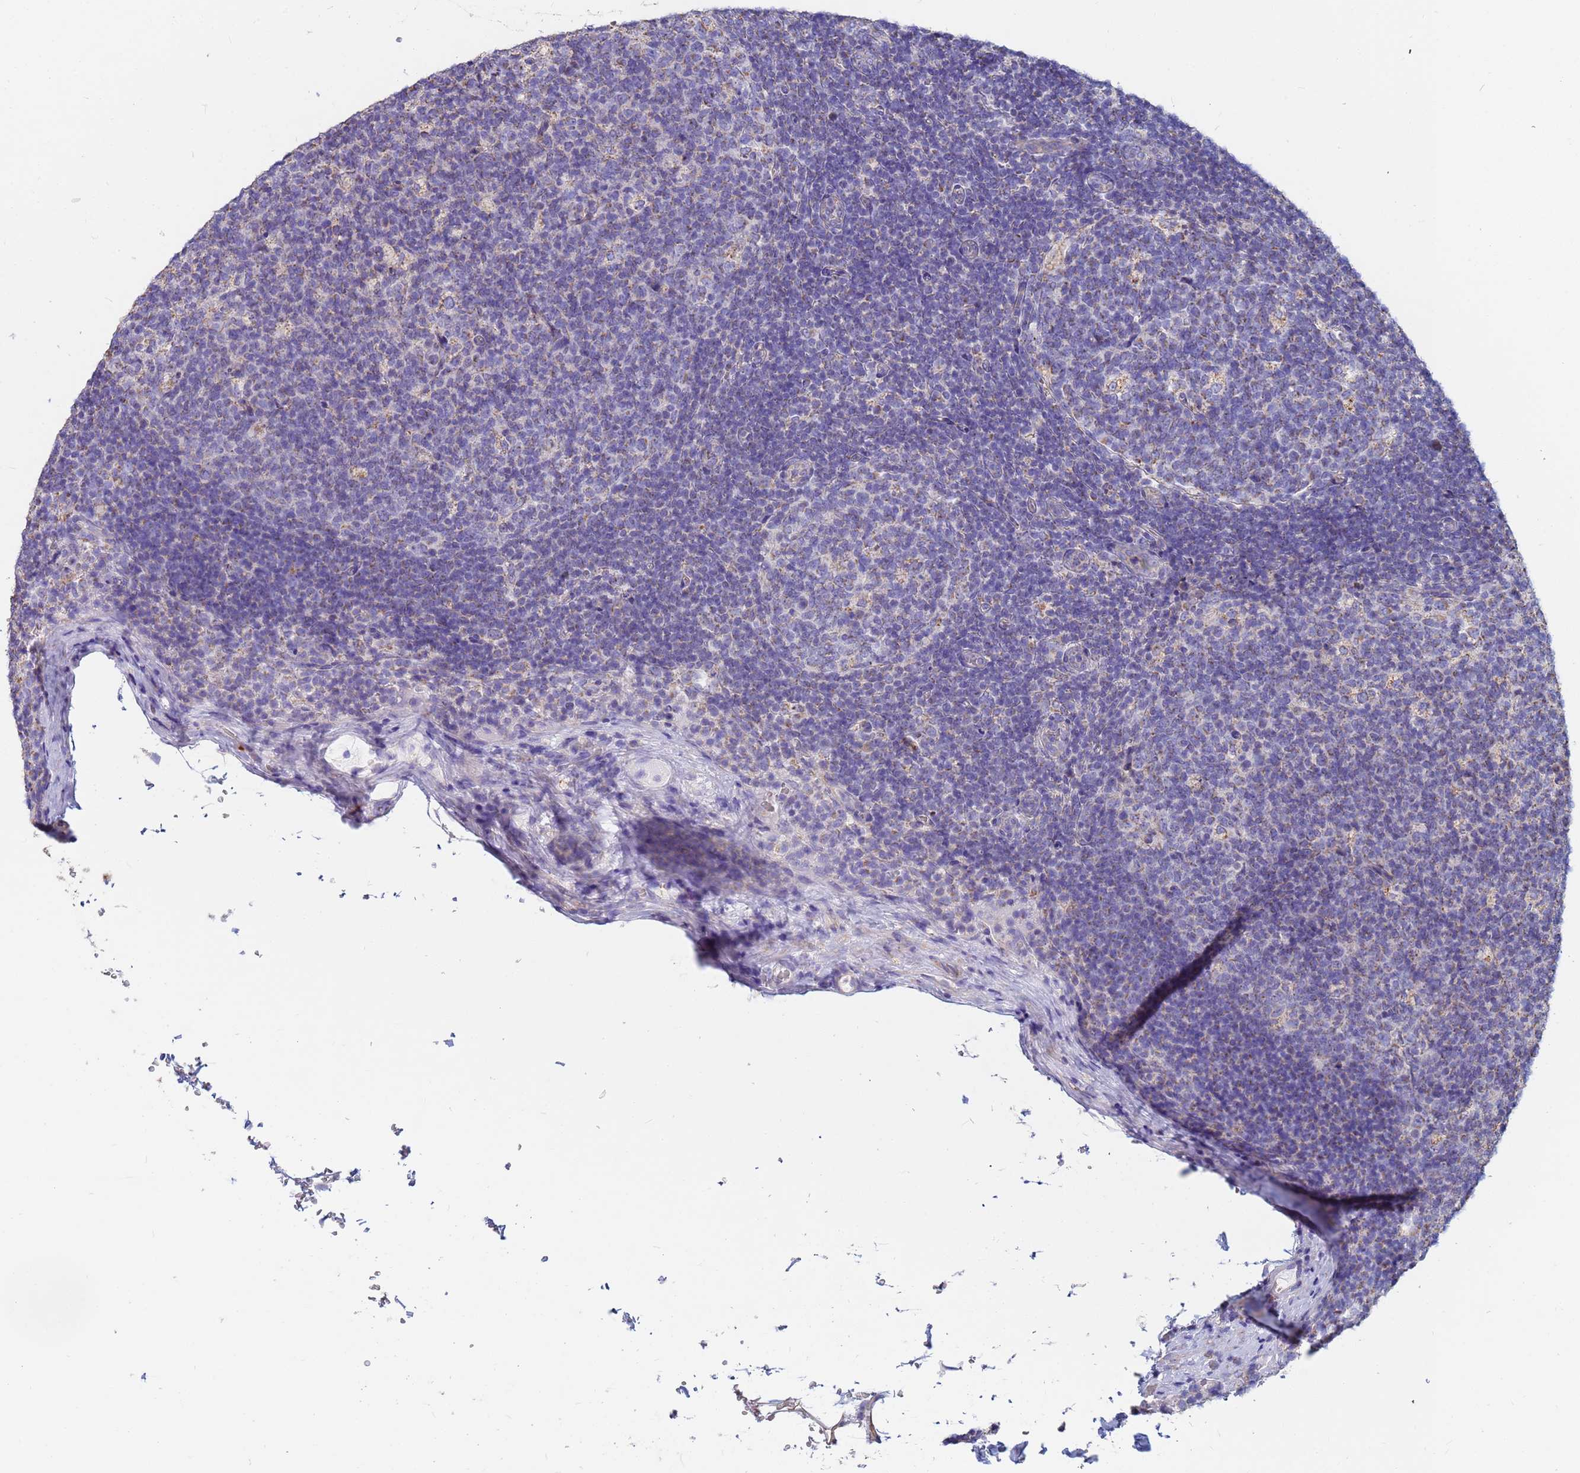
{"staining": {"intensity": "weak", "quantity": "25%-75%", "location": "cytoplasmic/membranous"}, "tissue": "lymph node", "cell_type": "Germinal center cells", "image_type": "normal", "snomed": [{"axis": "morphology", "description": "Normal tissue, NOS"}, {"axis": "topography", "description": "Lymph node"}], "caption": "The photomicrograph displays immunohistochemical staining of benign lymph node. There is weak cytoplasmic/membranous expression is present in about 25%-75% of germinal center cells. The staining is performed using DAB brown chromogen to label protein expression. The nuclei are counter-stained blue using hematoxylin.", "gene": "UQCRHL", "patient": {"sex": "female", "age": 31}}